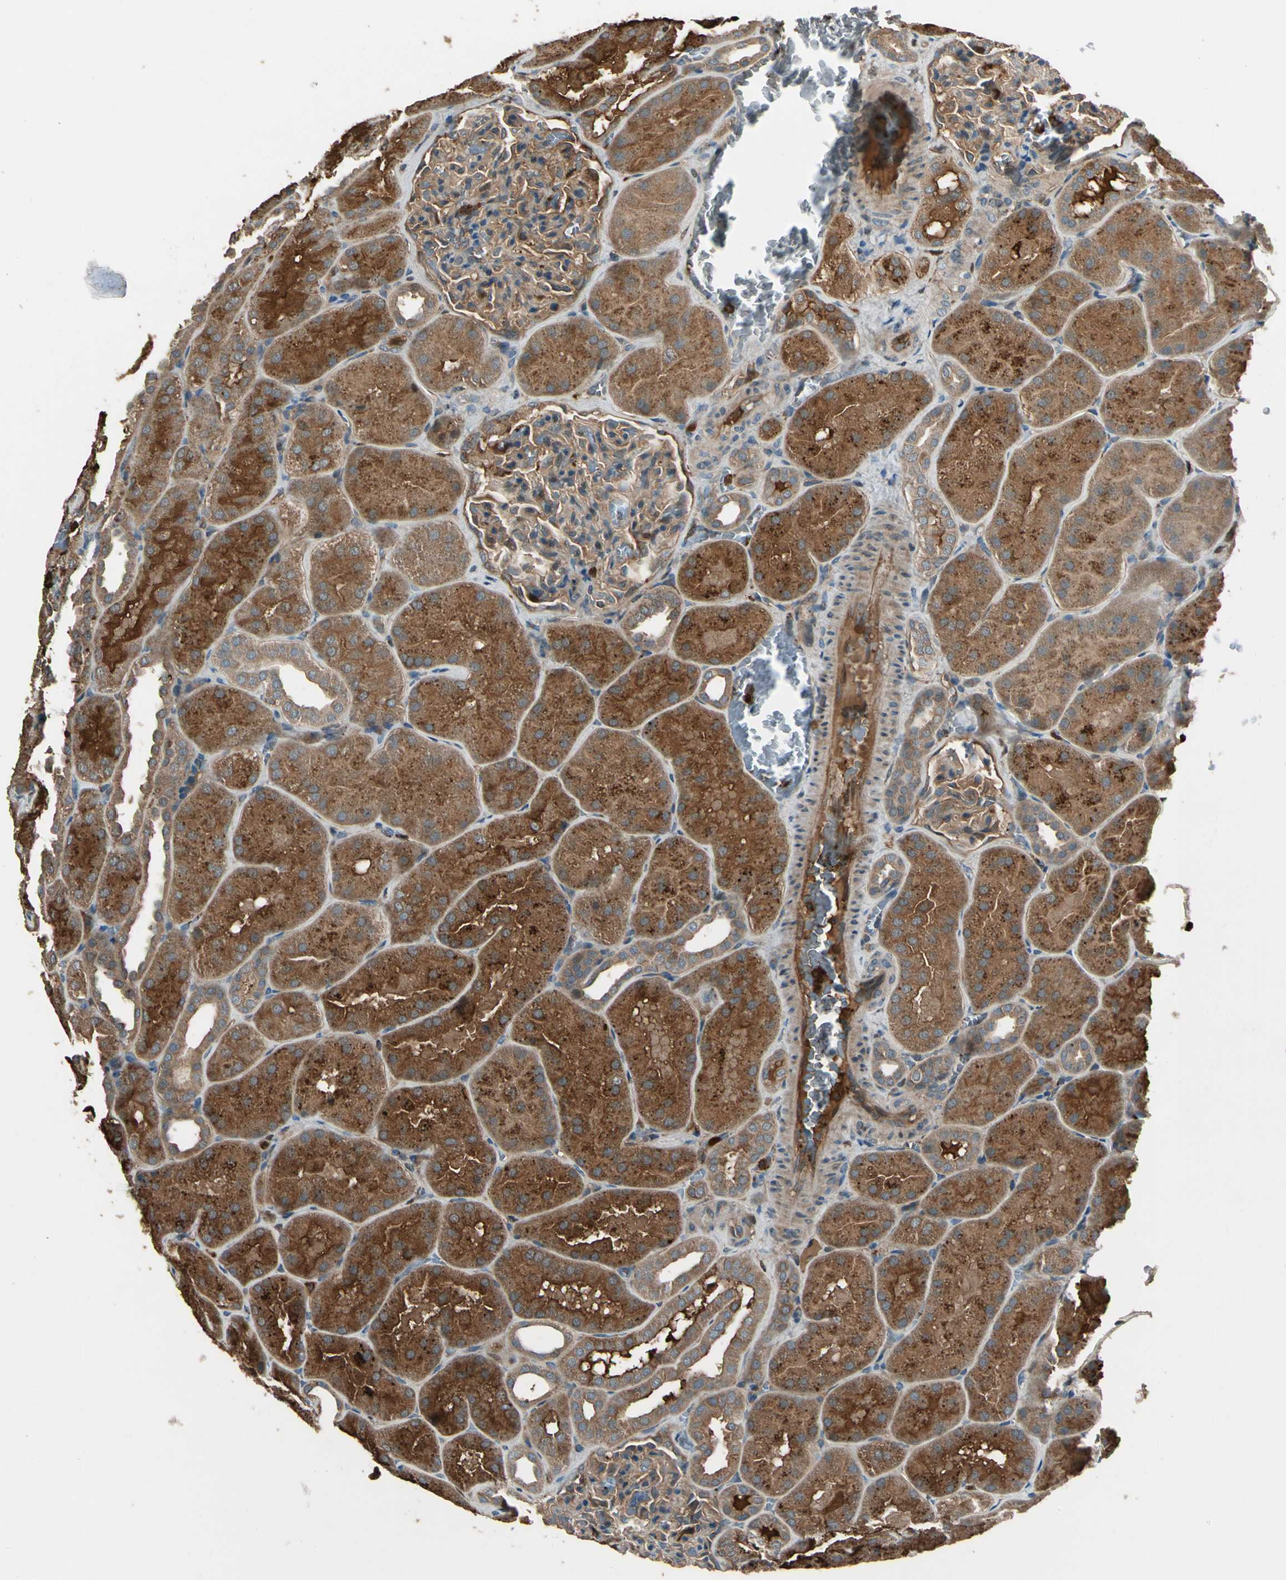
{"staining": {"intensity": "weak", "quantity": ">75%", "location": "cytoplasmic/membranous"}, "tissue": "kidney", "cell_type": "Cells in glomeruli", "image_type": "normal", "snomed": [{"axis": "morphology", "description": "Normal tissue, NOS"}, {"axis": "topography", "description": "Kidney"}], "caption": "Unremarkable kidney reveals weak cytoplasmic/membranous expression in about >75% of cells in glomeruli.", "gene": "STX11", "patient": {"sex": "male", "age": 28}}